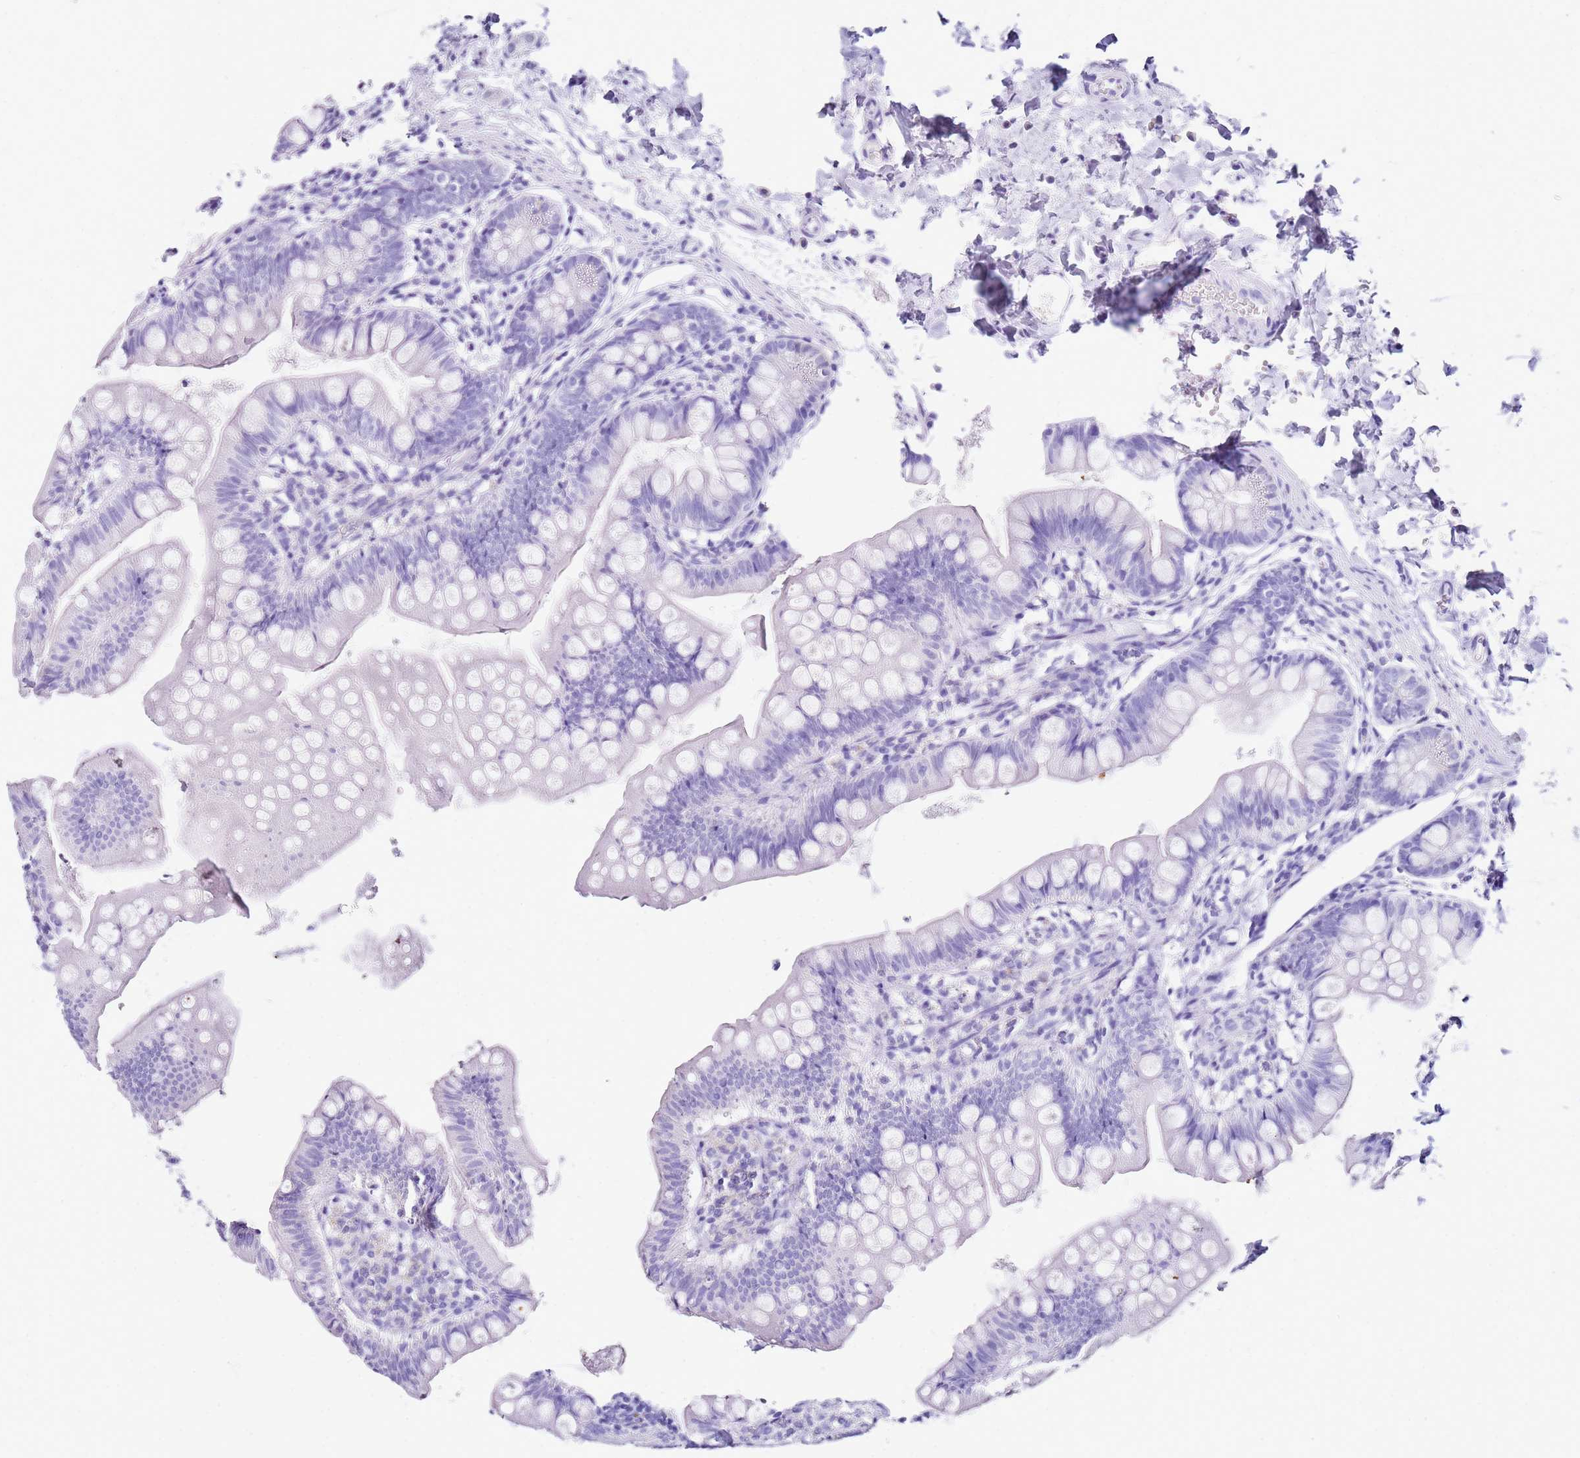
{"staining": {"intensity": "negative", "quantity": "none", "location": "none"}, "tissue": "small intestine", "cell_type": "Glandular cells", "image_type": "normal", "snomed": [{"axis": "morphology", "description": "Normal tissue, NOS"}, {"axis": "topography", "description": "Small intestine"}], "caption": "DAB (3,3'-diaminobenzidine) immunohistochemical staining of normal human small intestine exhibits no significant expression in glandular cells. Brightfield microscopy of immunohistochemistry stained with DAB (brown) and hematoxylin (blue), captured at high magnification.", "gene": "PTBP2", "patient": {"sex": "male", "age": 7}}